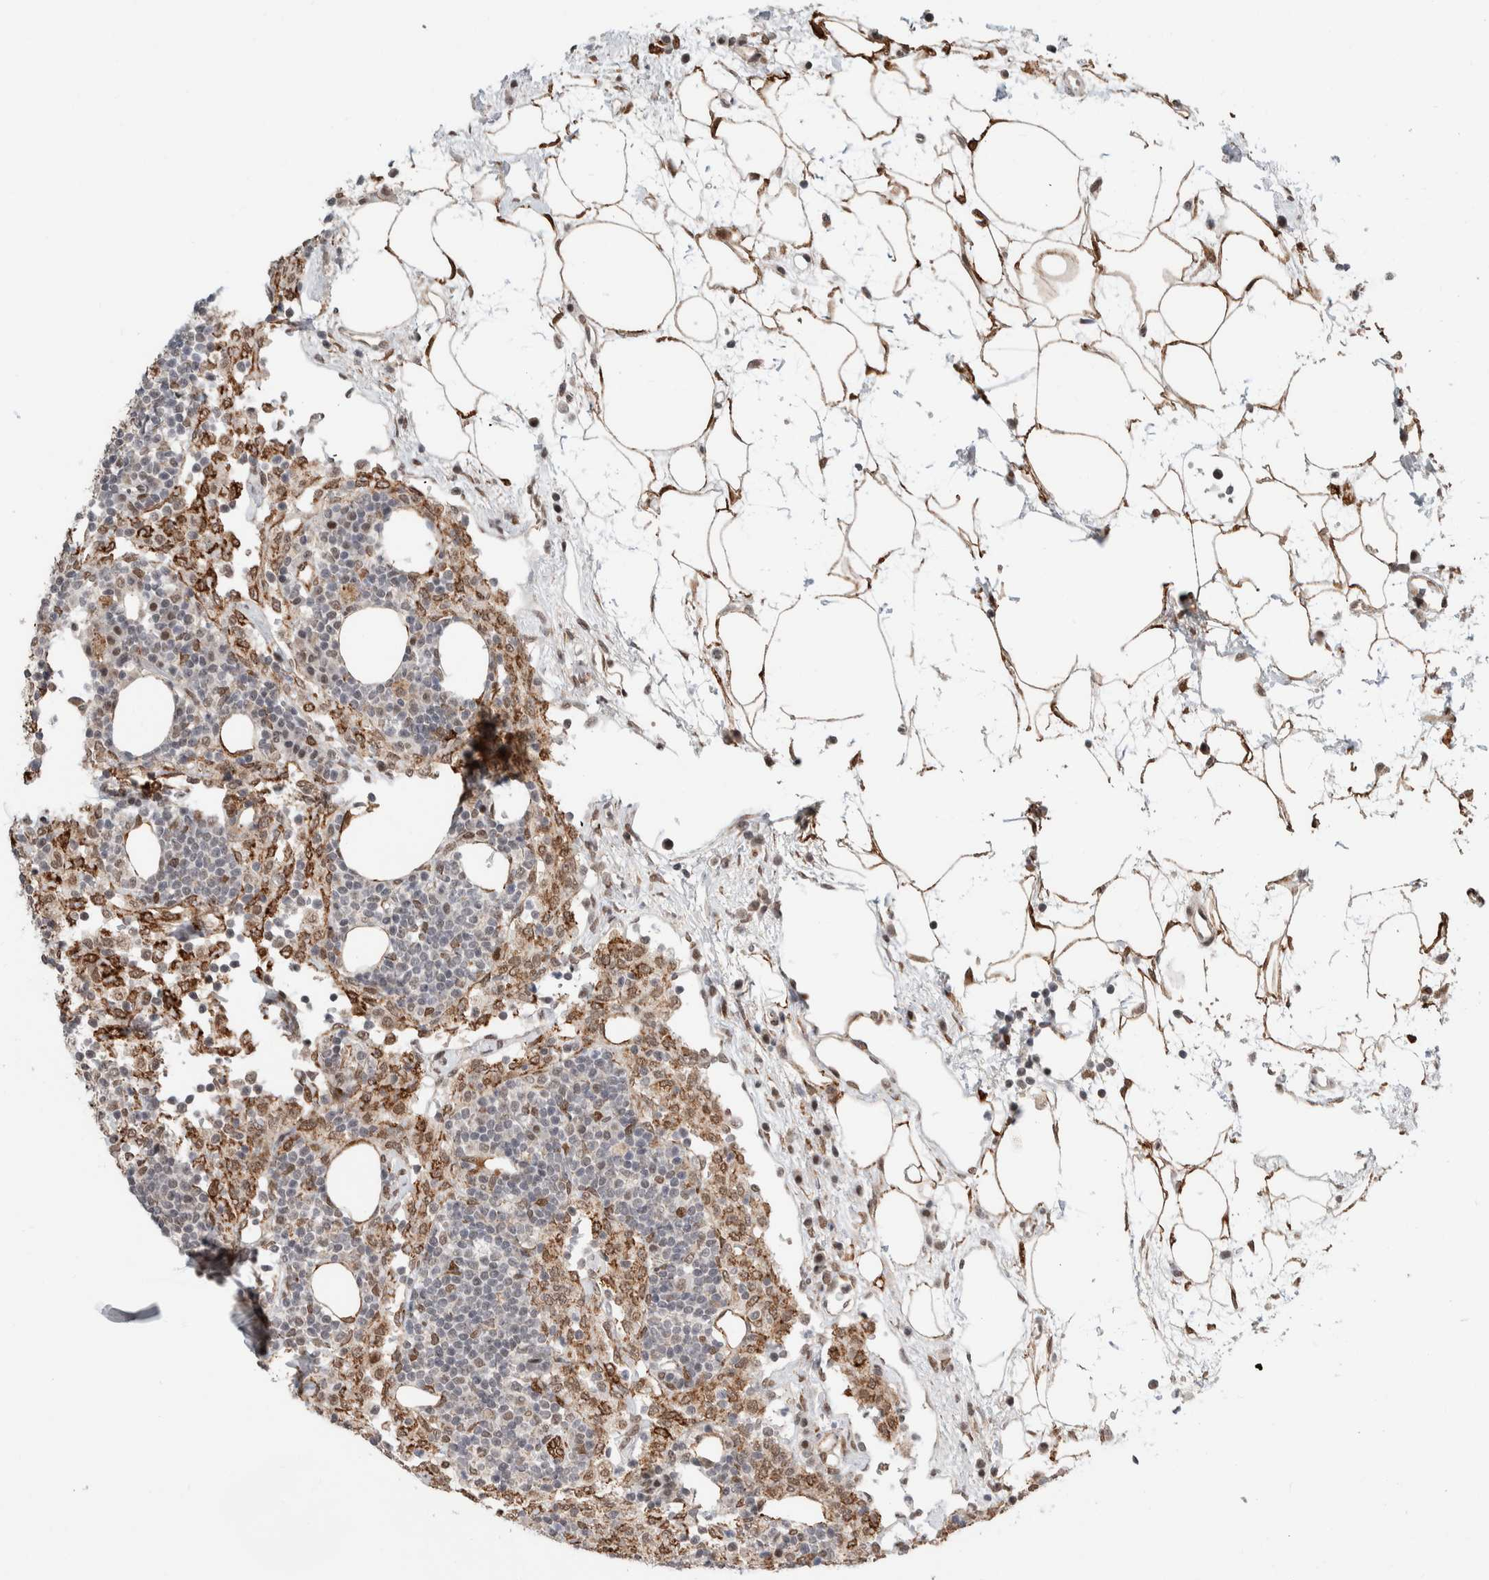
{"staining": {"intensity": "weak", "quantity": "25%-75%", "location": "nuclear"}, "tissue": "lymph node", "cell_type": "Germinal center cells", "image_type": "normal", "snomed": [{"axis": "morphology", "description": "Normal tissue, NOS"}, {"axis": "morphology", "description": "Carcinoid, malignant, NOS"}, {"axis": "topography", "description": "Lymph node"}], "caption": "Benign lymph node was stained to show a protein in brown. There is low levels of weak nuclear expression in approximately 25%-75% of germinal center cells.", "gene": "TNRC18", "patient": {"sex": "male", "age": 47}}